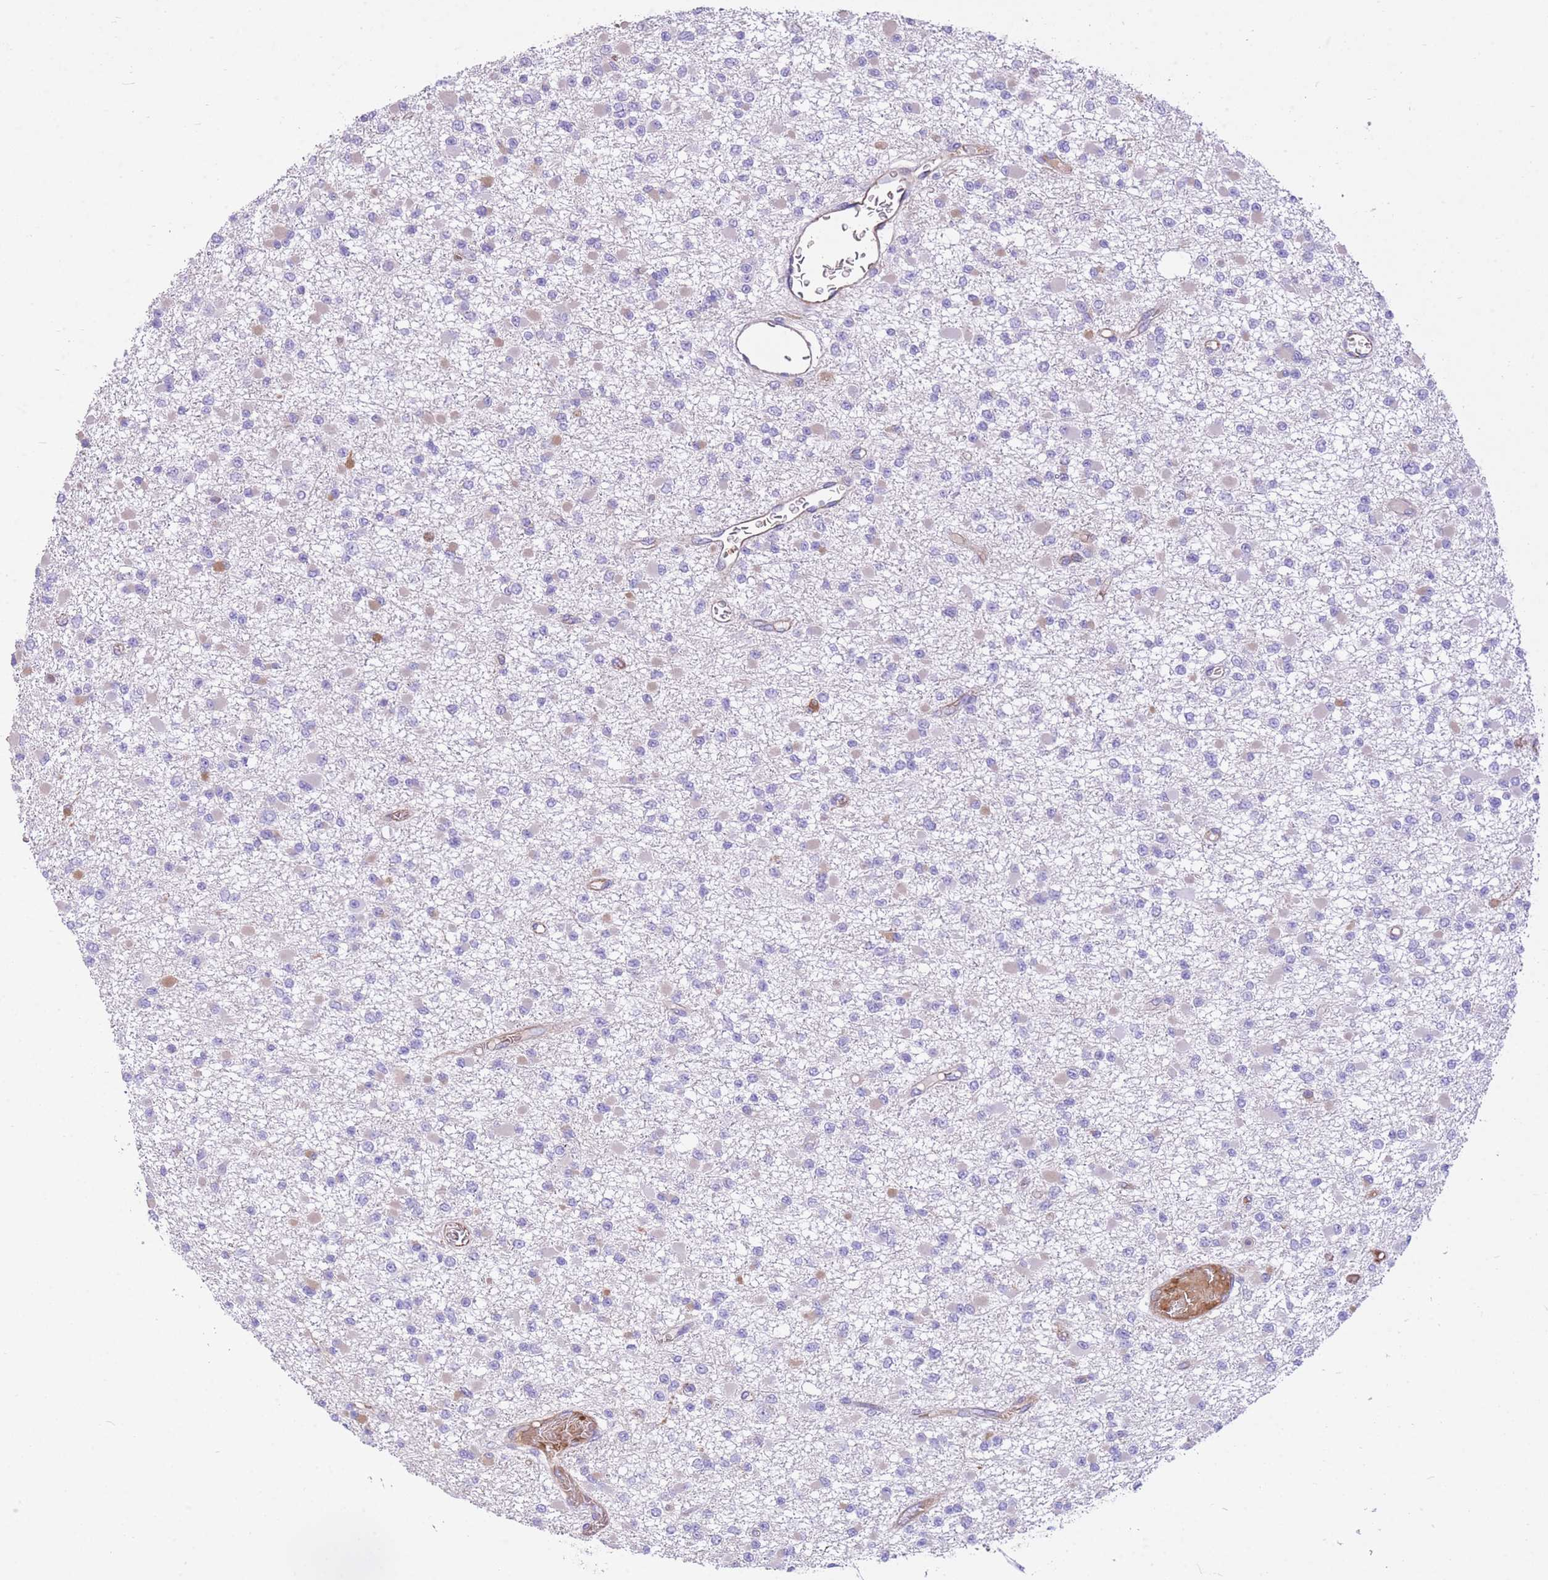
{"staining": {"intensity": "negative", "quantity": "none", "location": "none"}, "tissue": "glioma", "cell_type": "Tumor cells", "image_type": "cancer", "snomed": [{"axis": "morphology", "description": "Glioma, malignant, Low grade"}, {"axis": "topography", "description": "Brain"}], "caption": "High power microscopy photomicrograph of an IHC histopathology image of glioma, revealing no significant positivity in tumor cells.", "gene": "ANKRD53", "patient": {"sex": "female", "age": 22}}